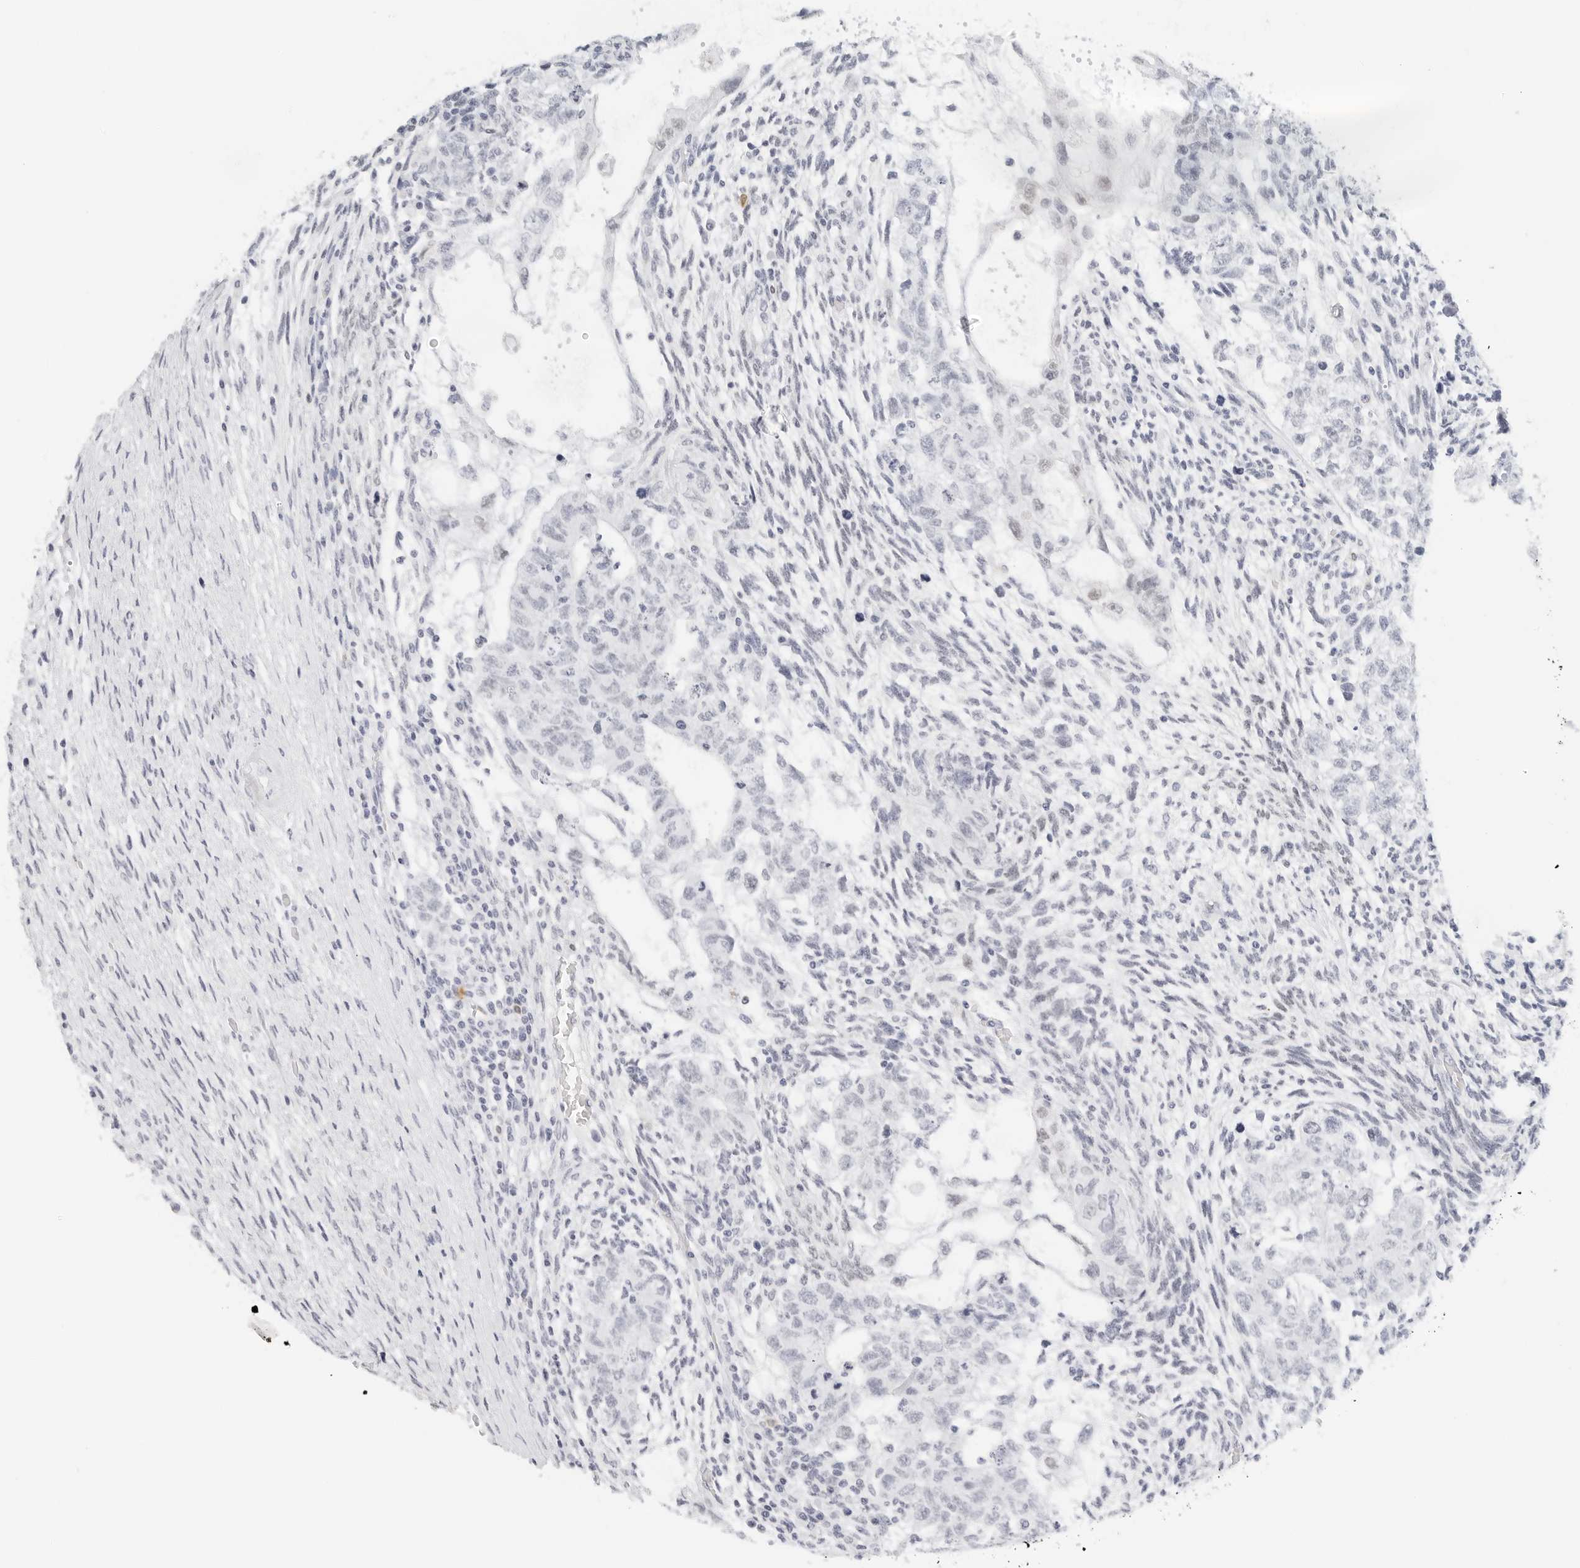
{"staining": {"intensity": "negative", "quantity": "none", "location": "none"}, "tissue": "testis cancer", "cell_type": "Tumor cells", "image_type": "cancer", "snomed": [{"axis": "morphology", "description": "Normal tissue, NOS"}, {"axis": "morphology", "description": "Carcinoma, Embryonal, NOS"}, {"axis": "topography", "description": "Testis"}], "caption": "Immunohistochemistry of human embryonal carcinoma (testis) reveals no expression in tumor cells.", "gene": "CD22", "patient": {"sex": "male", "age": 36}}